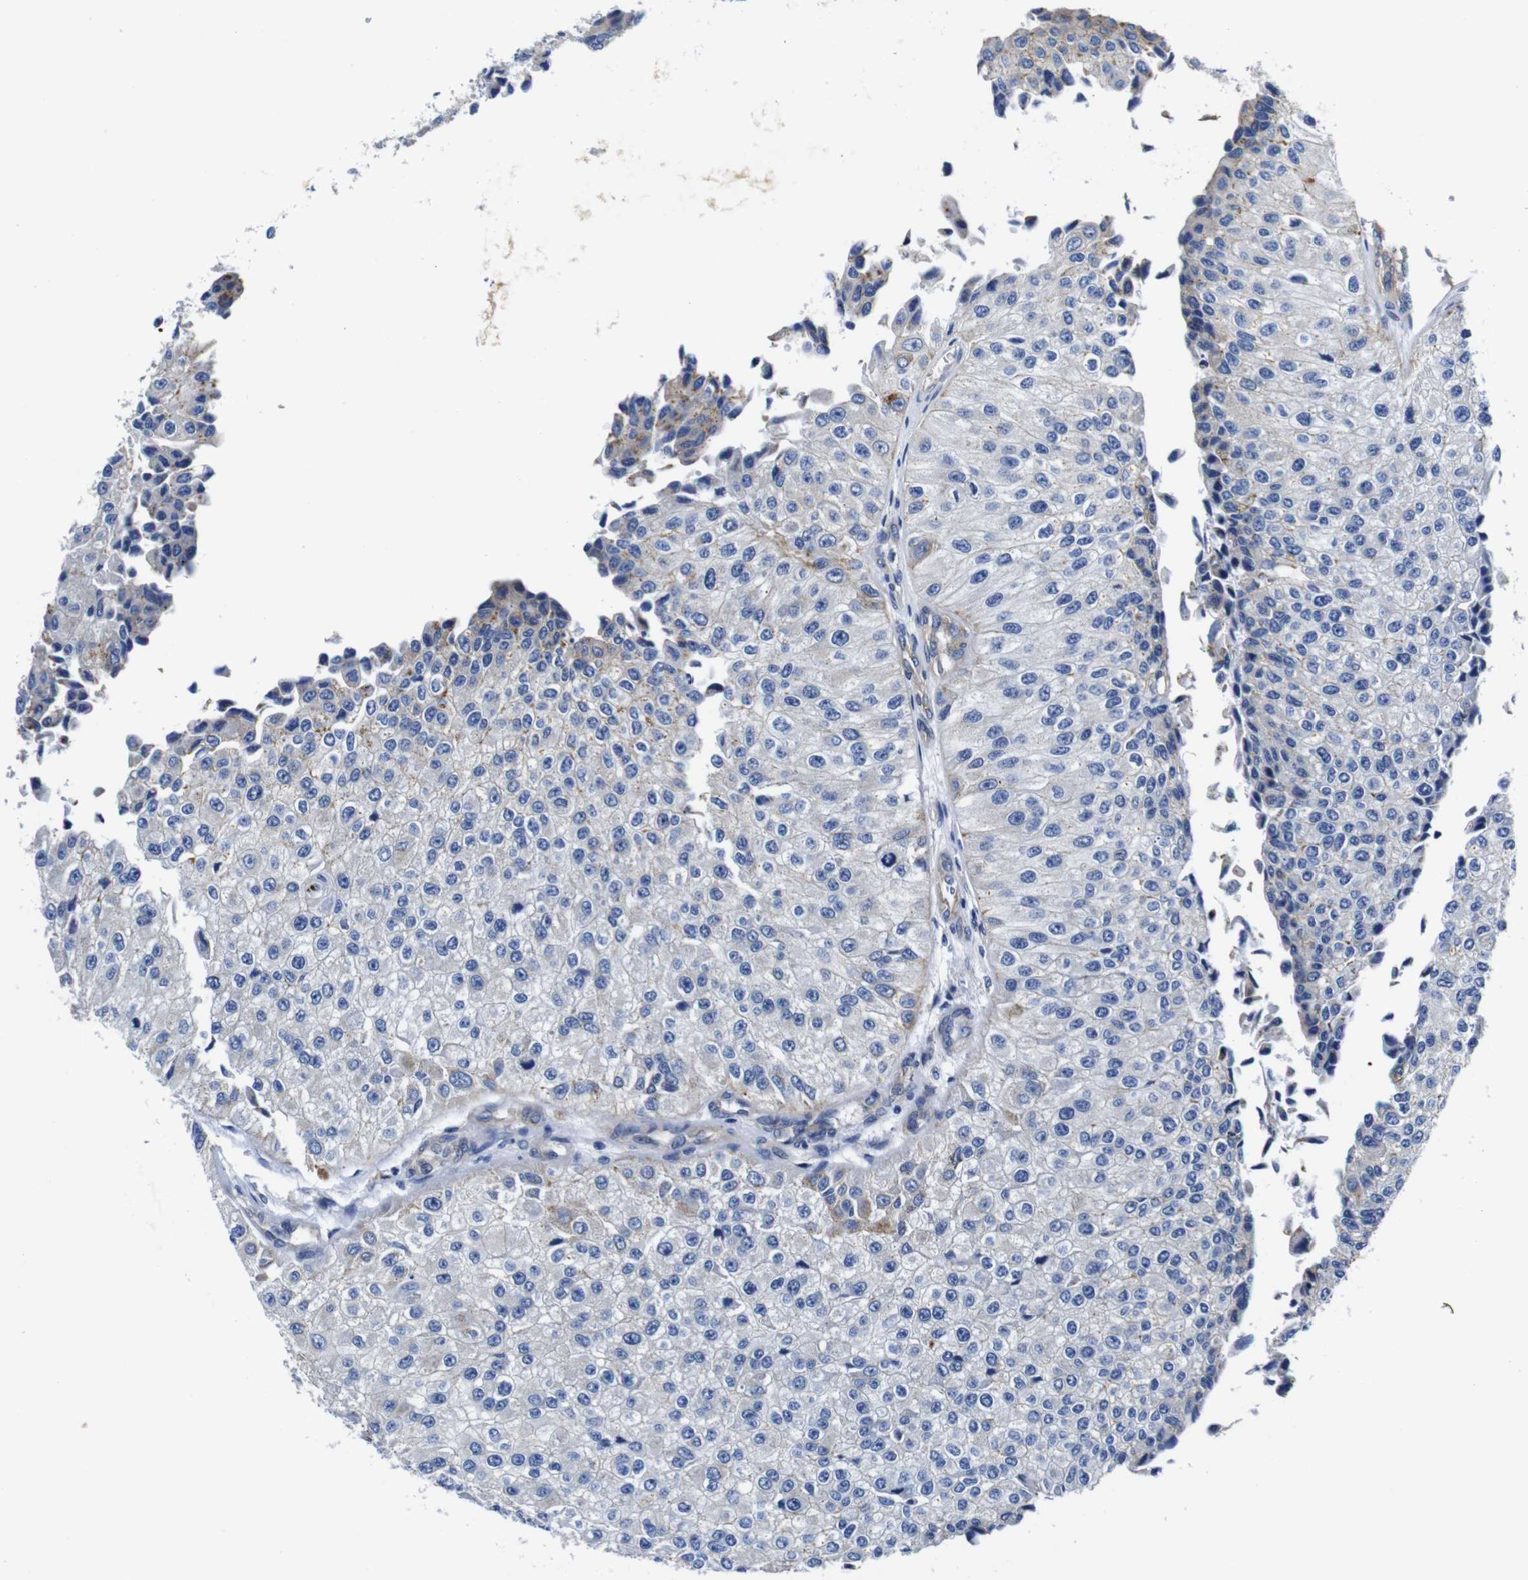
{"staining": {"intensity": "negative", "quantity": "none", "location": "none"}, "tissue": "urothelial cancer", "cell_type": "Tumor cells", "image_type": "cancer", "snomed": [{"axis": "morphology", "description": "Urothelial carcinoma, High grade"}, {"axis": "topography", "description": "Kidney"}, {"axis": "topography", "description": "Urinary bladder"}], "caption": "A high-resolution photomicrograph shows immunohistochemistry staining of urothelial cancer, which shows no significant positivity in tumor cells.", "gene": "GIMAP2", "patient": {"sex": "male", "age": 77}}